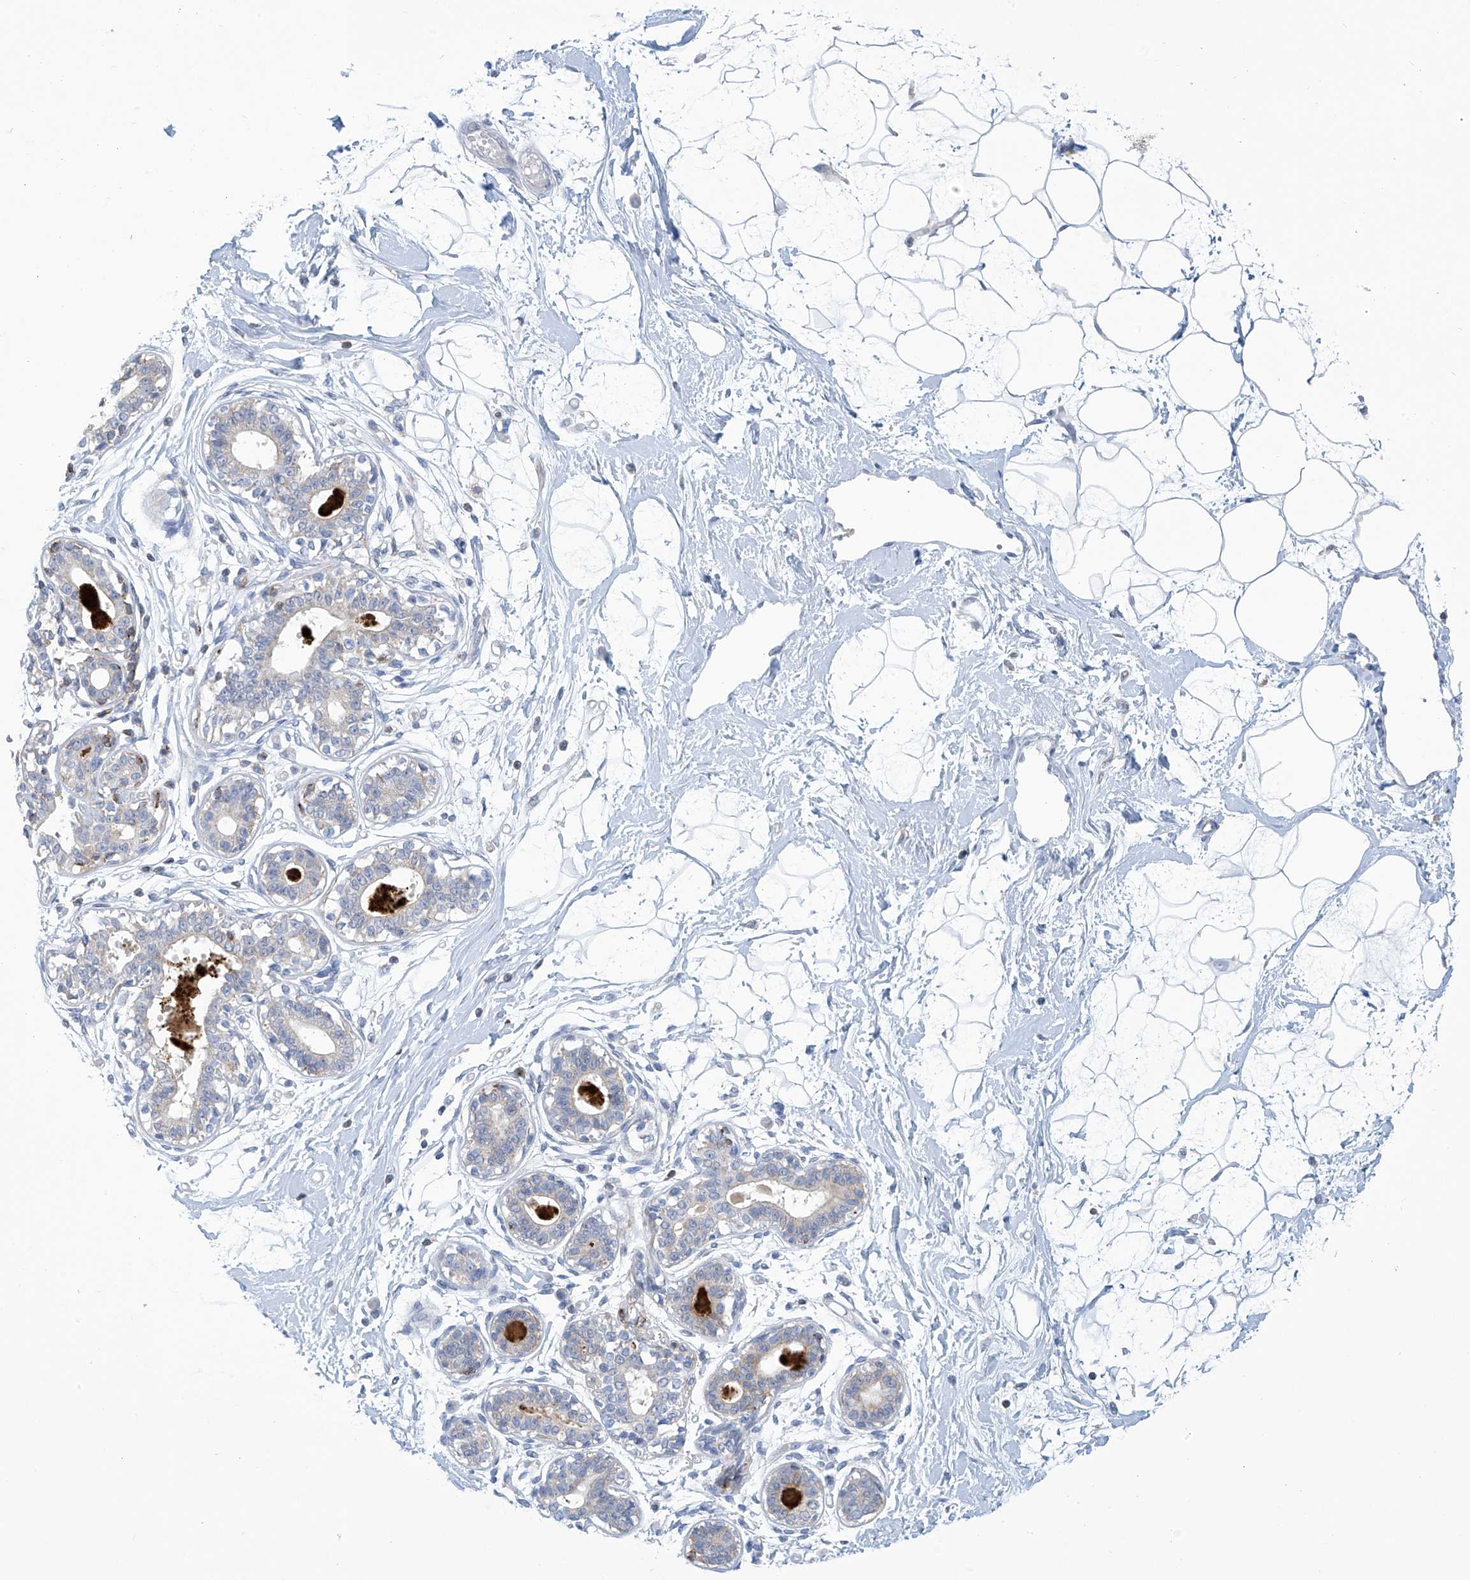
{"staining": {"intensity": "negative", "quantity": "none", "location": "none"}, "tissue": "breast", "cell_type": "Adipocytes", "image_type": "normal", "snomed": [{"axis": "morphology", "description": "Normal tissue, NOS"}, {"axis": "topography", "description": "Breast"}], "caption": "This is an immunohistochemistry (IHC) image of benign human breast. There is no positivity in adipocytes.", "gene": "IBA57", "patient": {"sex": "female", "age": 45}}